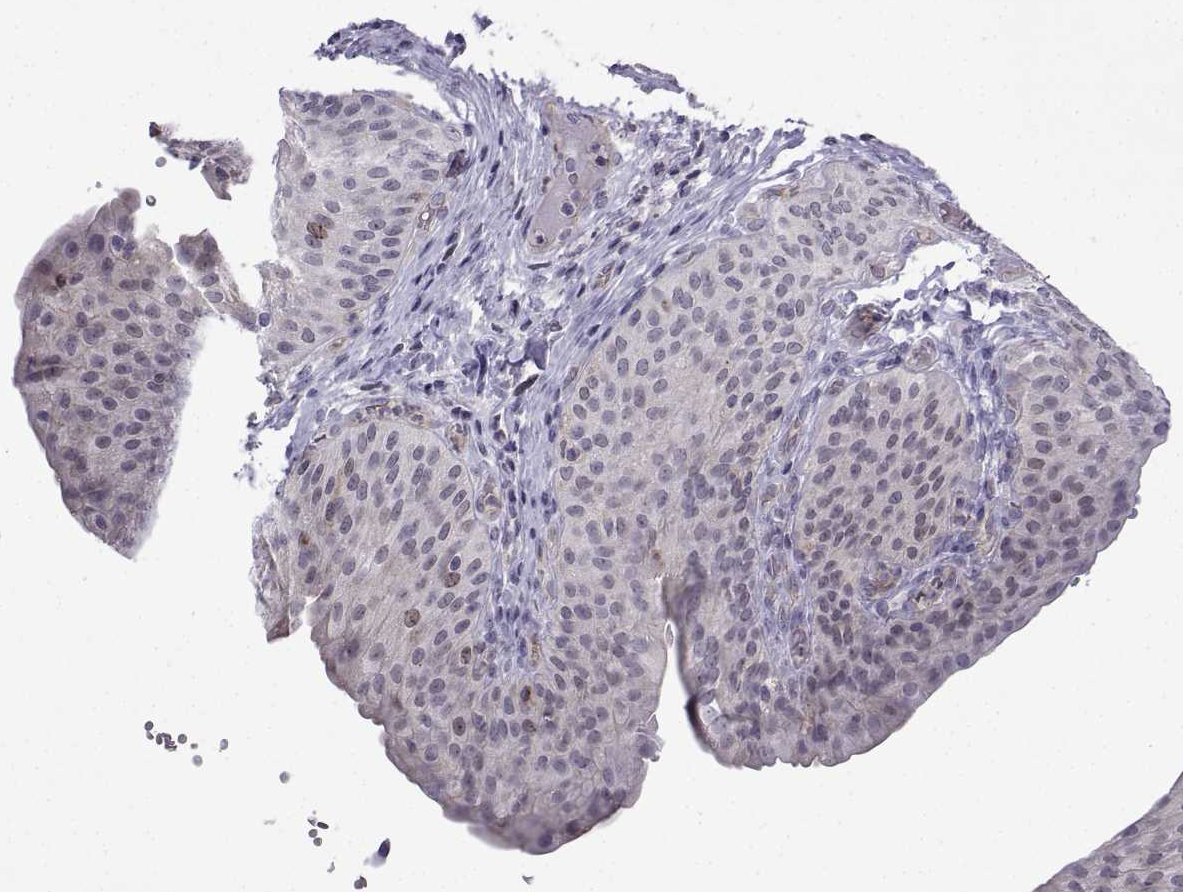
{"staining": {"intensity": "weak", "quantity": "<25%", "location": "cytoplasmic/membranous,nuclear"}, "tissue": "urinary bladder", "cell_type": "Urothelial cells", "image_type": "normal", "snomed": [{"axis": "morphology", "description": "Normal tissue, NOS"}, {"axis": "topography", "description": "Urinary bladder"}], "caption": "This is an IHC histopathology image of benign human urinary bladder. There is no positivity in urothelial cells.", "gene": "INCENP", "patient": {"sex": "male", "age": 66}}